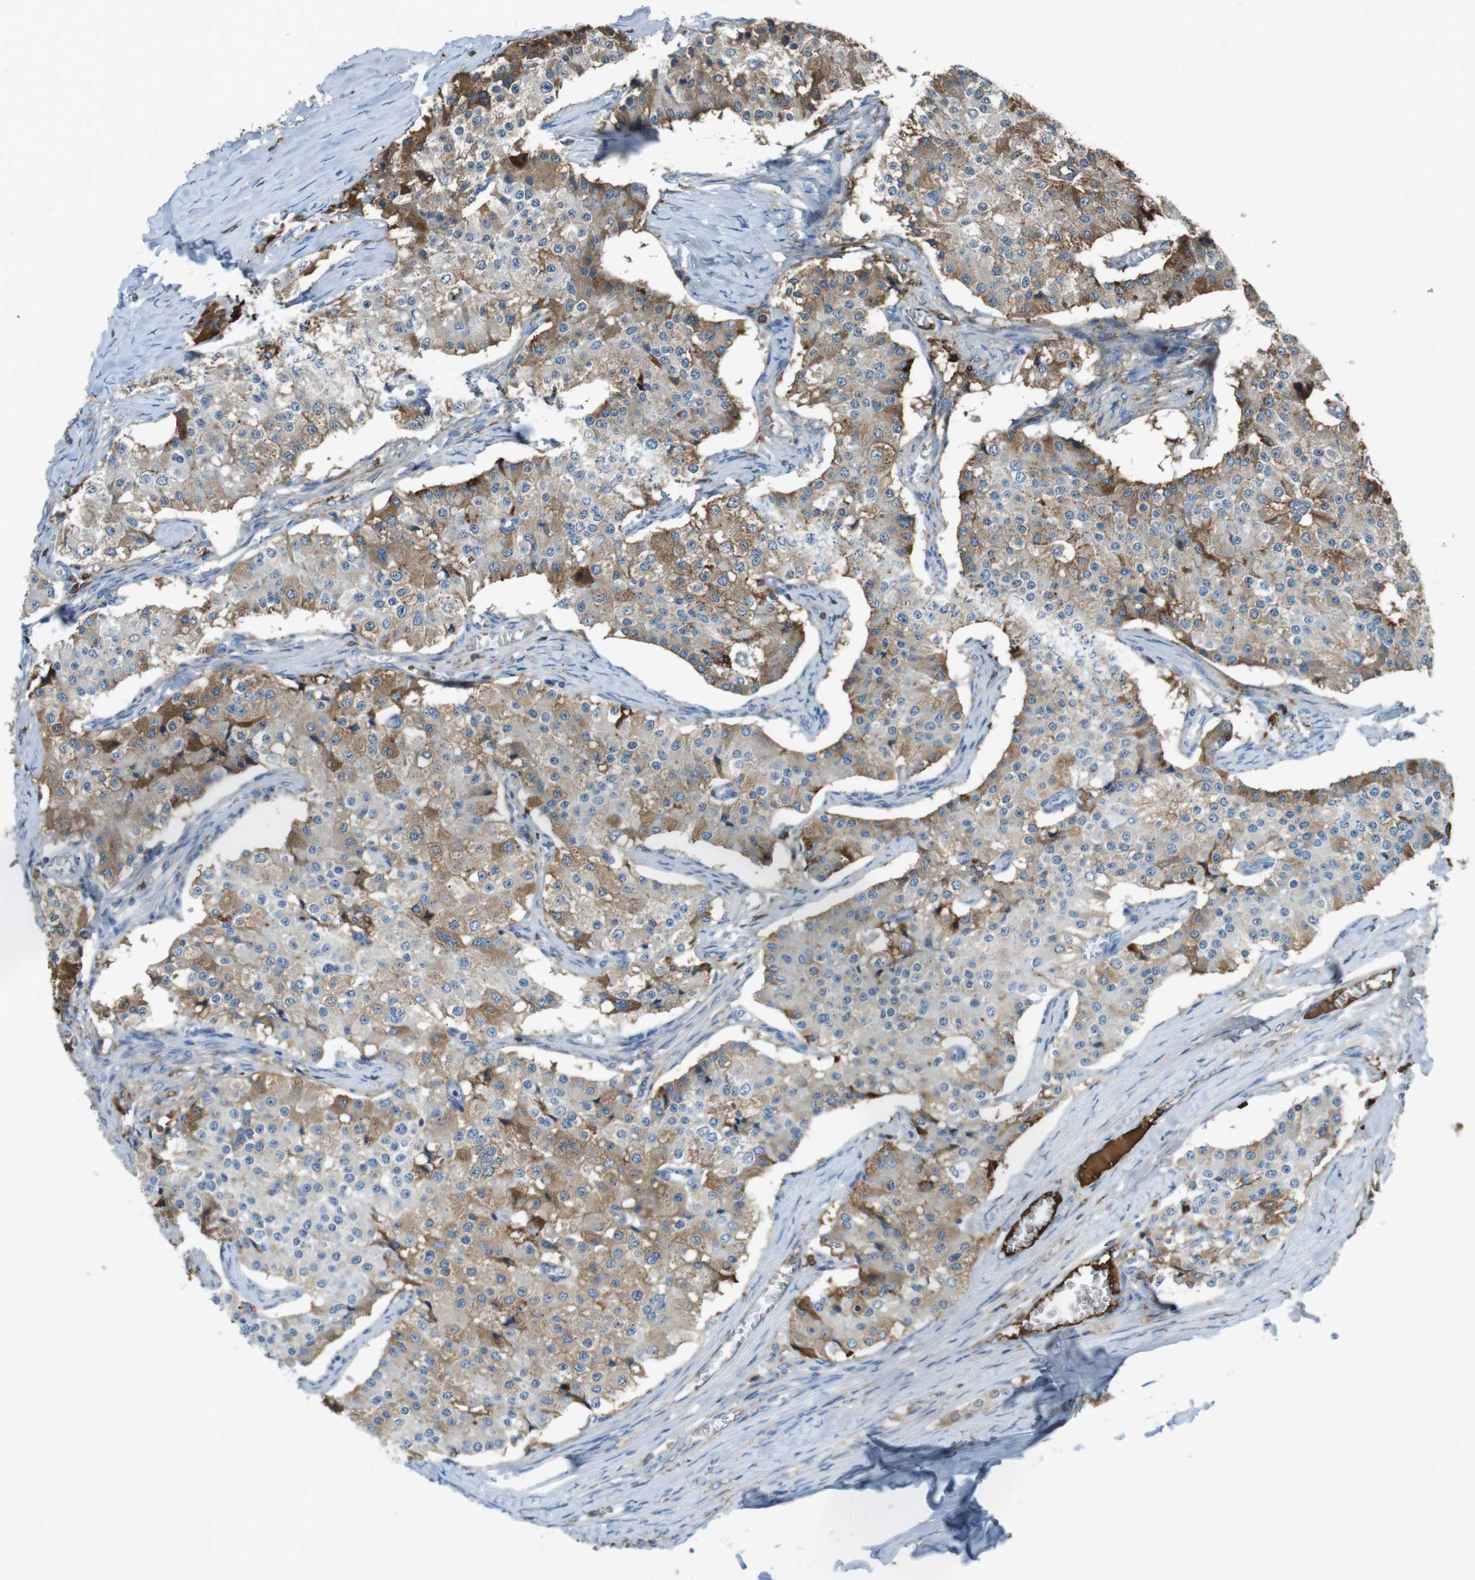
{"staining": {"intensity": "moderate", "quantity": "25%-75%", "location": "cytoplasmic/membranous"}, "tissue": "carcinoid", "cell_type": "Tumor cells", "image_type": "cancer", "snomed": [{"axis": "morphology", "description": "Carcinoid, malignant, NOS"}, {"axis": "topography", "description": "Colon"}], "caption": "Protein expression analysis of carcinoid reveals moderate cytoplasmic/membranous staining in about 25%-75% of tumor cells.", "gene": "LTBP4", "patient": {"sex": "female", "age": 52}}